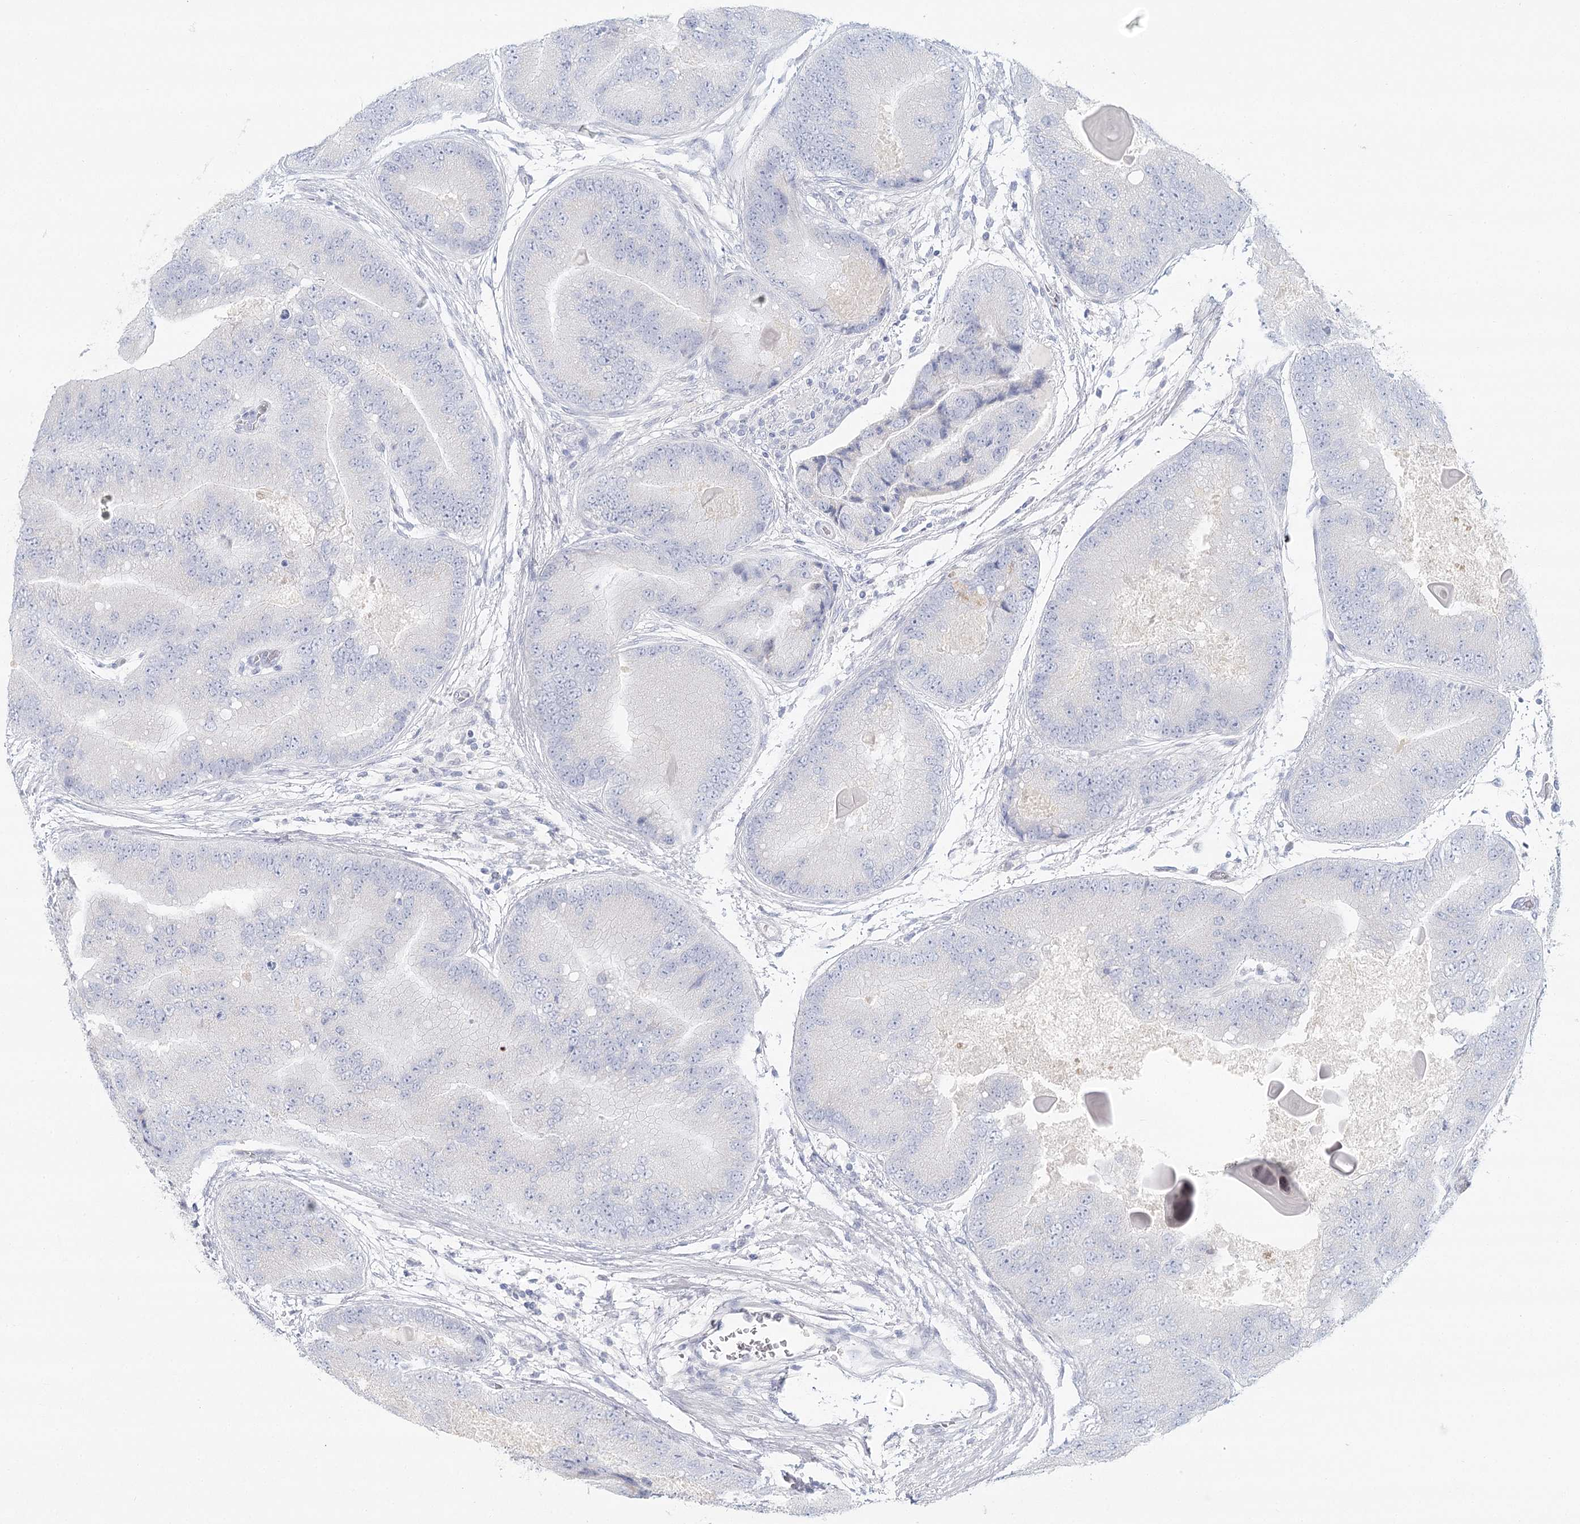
{"staining": {"intensity": "negative", "quantity": "none", "location": "none"}, "tissue": "prostate cancer", "cell_type": "Tumor cells", "image_type": "cancer", "snomed": [{"axis": "morphology", "description": "Adenocarcinoma, High grade"}, {"axis": "topography", "description": "Prostate"}], "caption": "High power microscopy image of an IHC photomicrograph of prostate cancer (high-grade adenocarcinoma), revealing no significant staining in tumor cells.", "gene": "DMGDH", "patient": {"sex": "male", "age": 70}}